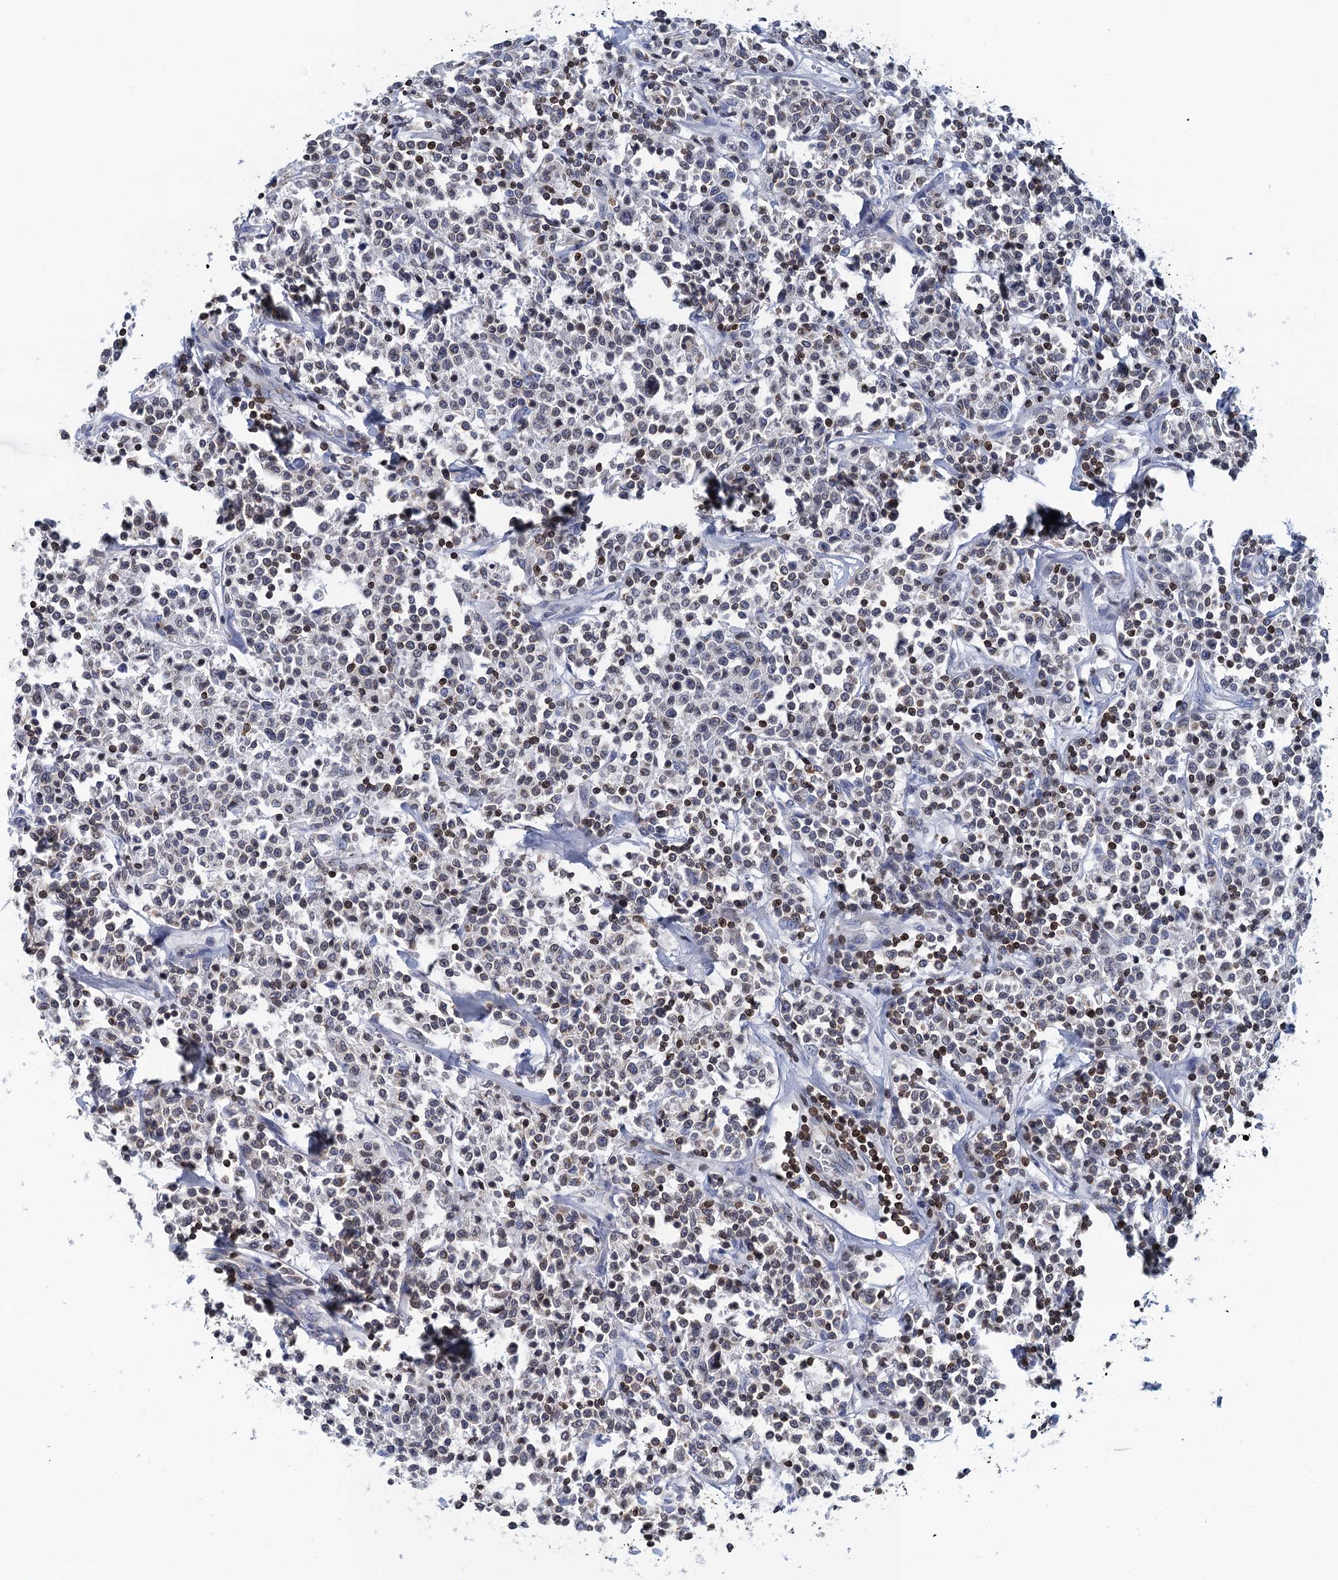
{"staining": {"intensity": "weak", "quantity": "<25%", "location": "nuclear"}, "tissue": "lymphoma", "cell_type": "Tumor cells", "image_type": "cancer", "snomed": [{"axis": "morphology", "description": "Malignant lymphoma, non-Hodgkin's type, Low grade"}, {"axis": "topography", "description": "Small intestine"}], "caption": "Immunohistochemistry (IHC) histopathology image of neoplastic tissue: human lymphoma stained with DAB displays no significant protein expression in tumor cells.", "gene": "TRAF3IP3", "patient": {"sex": "female", "age": 59}}